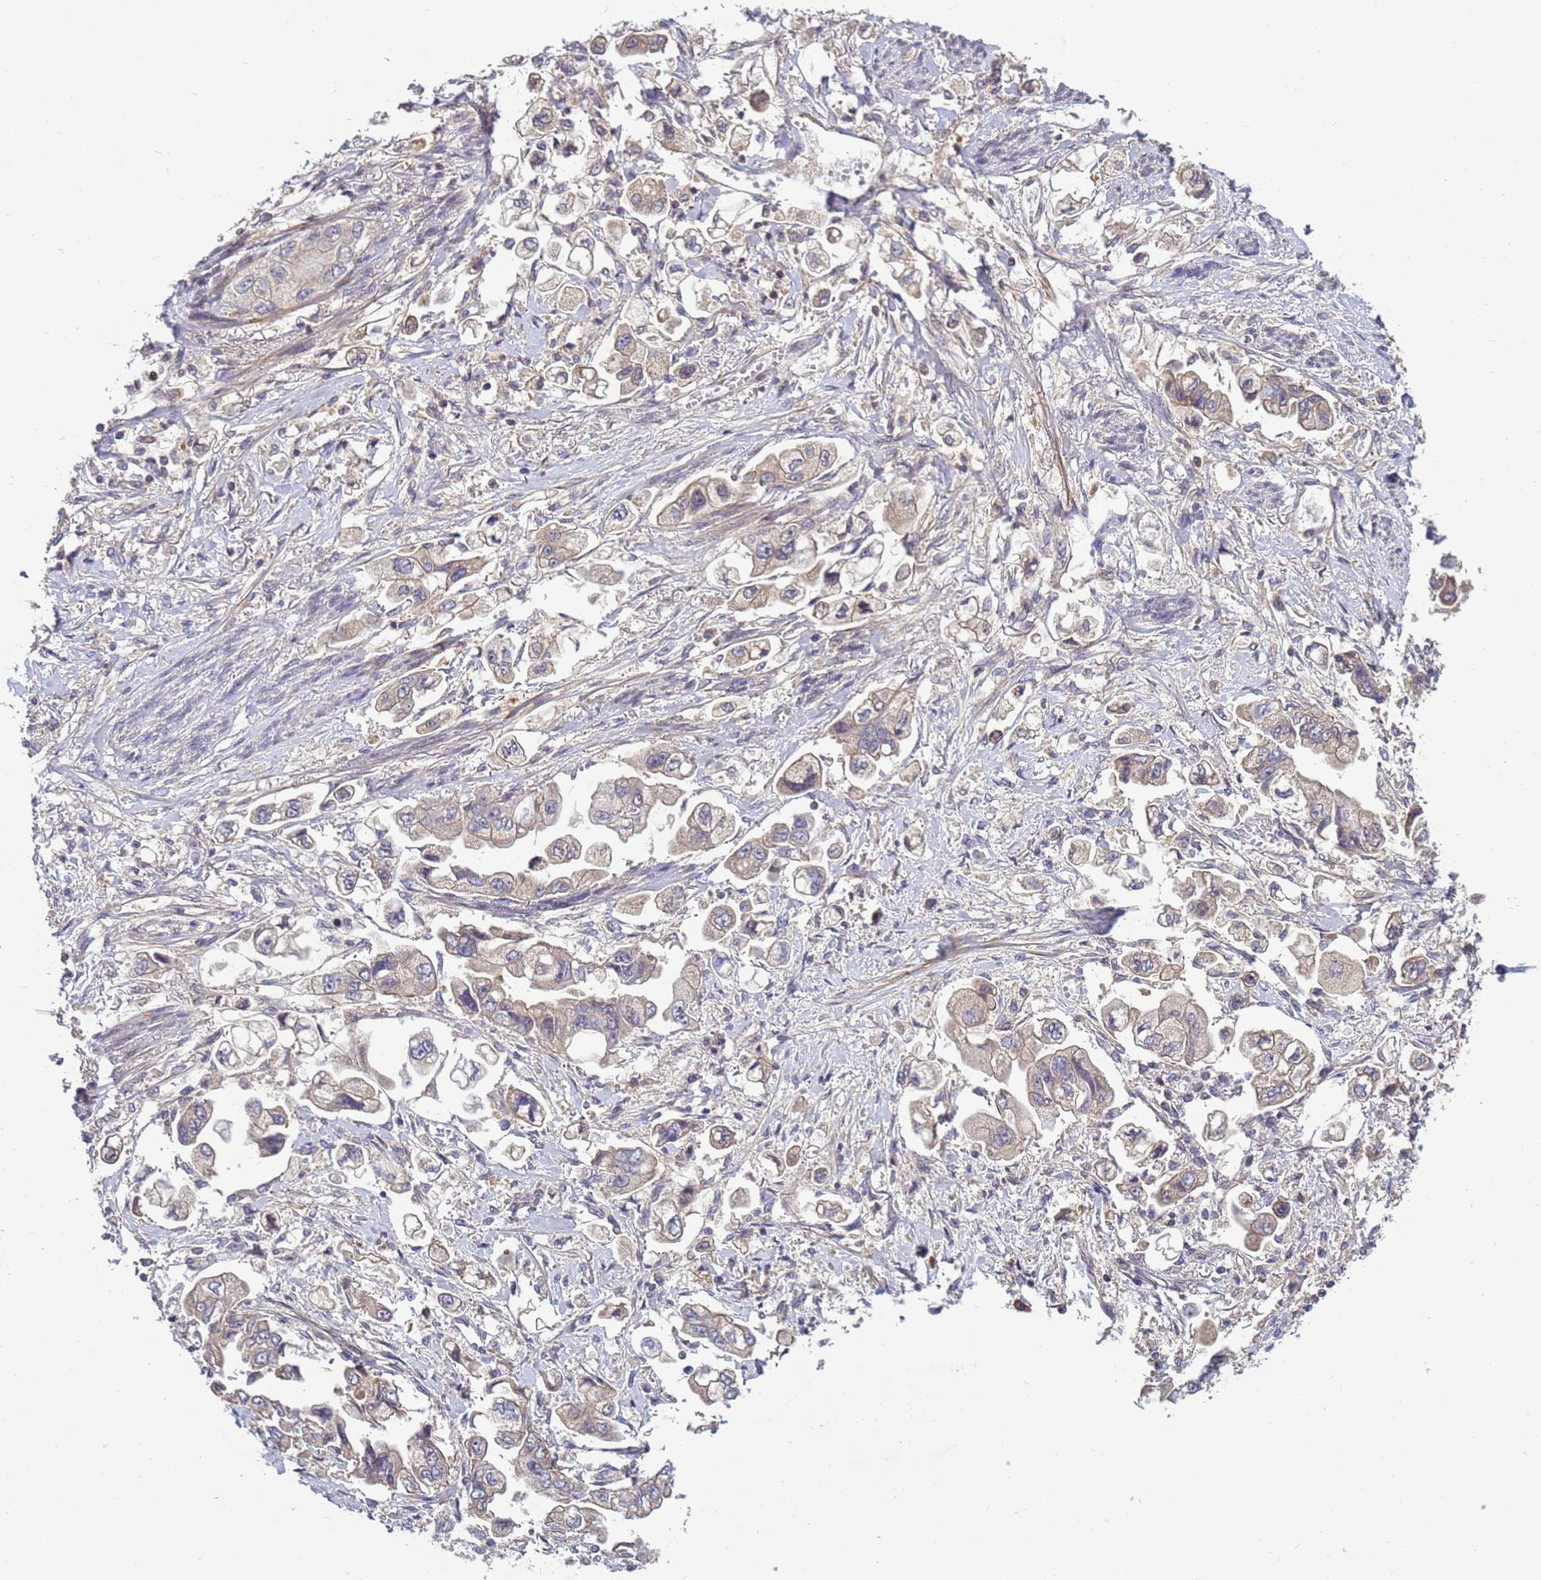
{"staining": {"intensity": "weak", "quantity": "<25%", "location": "cytoplasmic/membranous"}, "tissue": "stomach cancer", "cell_type": "Tumor cells", "image_type": "cancer", "snomed": [{"axis": "morphology", "description": "Adenocarcinoma, NOS"}, {"axis": "topography", "description": "Stomach"}], "caption": "Stomach cancer stained for a protein using immunohistochemistry demonstrates no expression tumor cells.", "gene": "TMEM74B", "patient": {"sex": "male", "age": 62}}